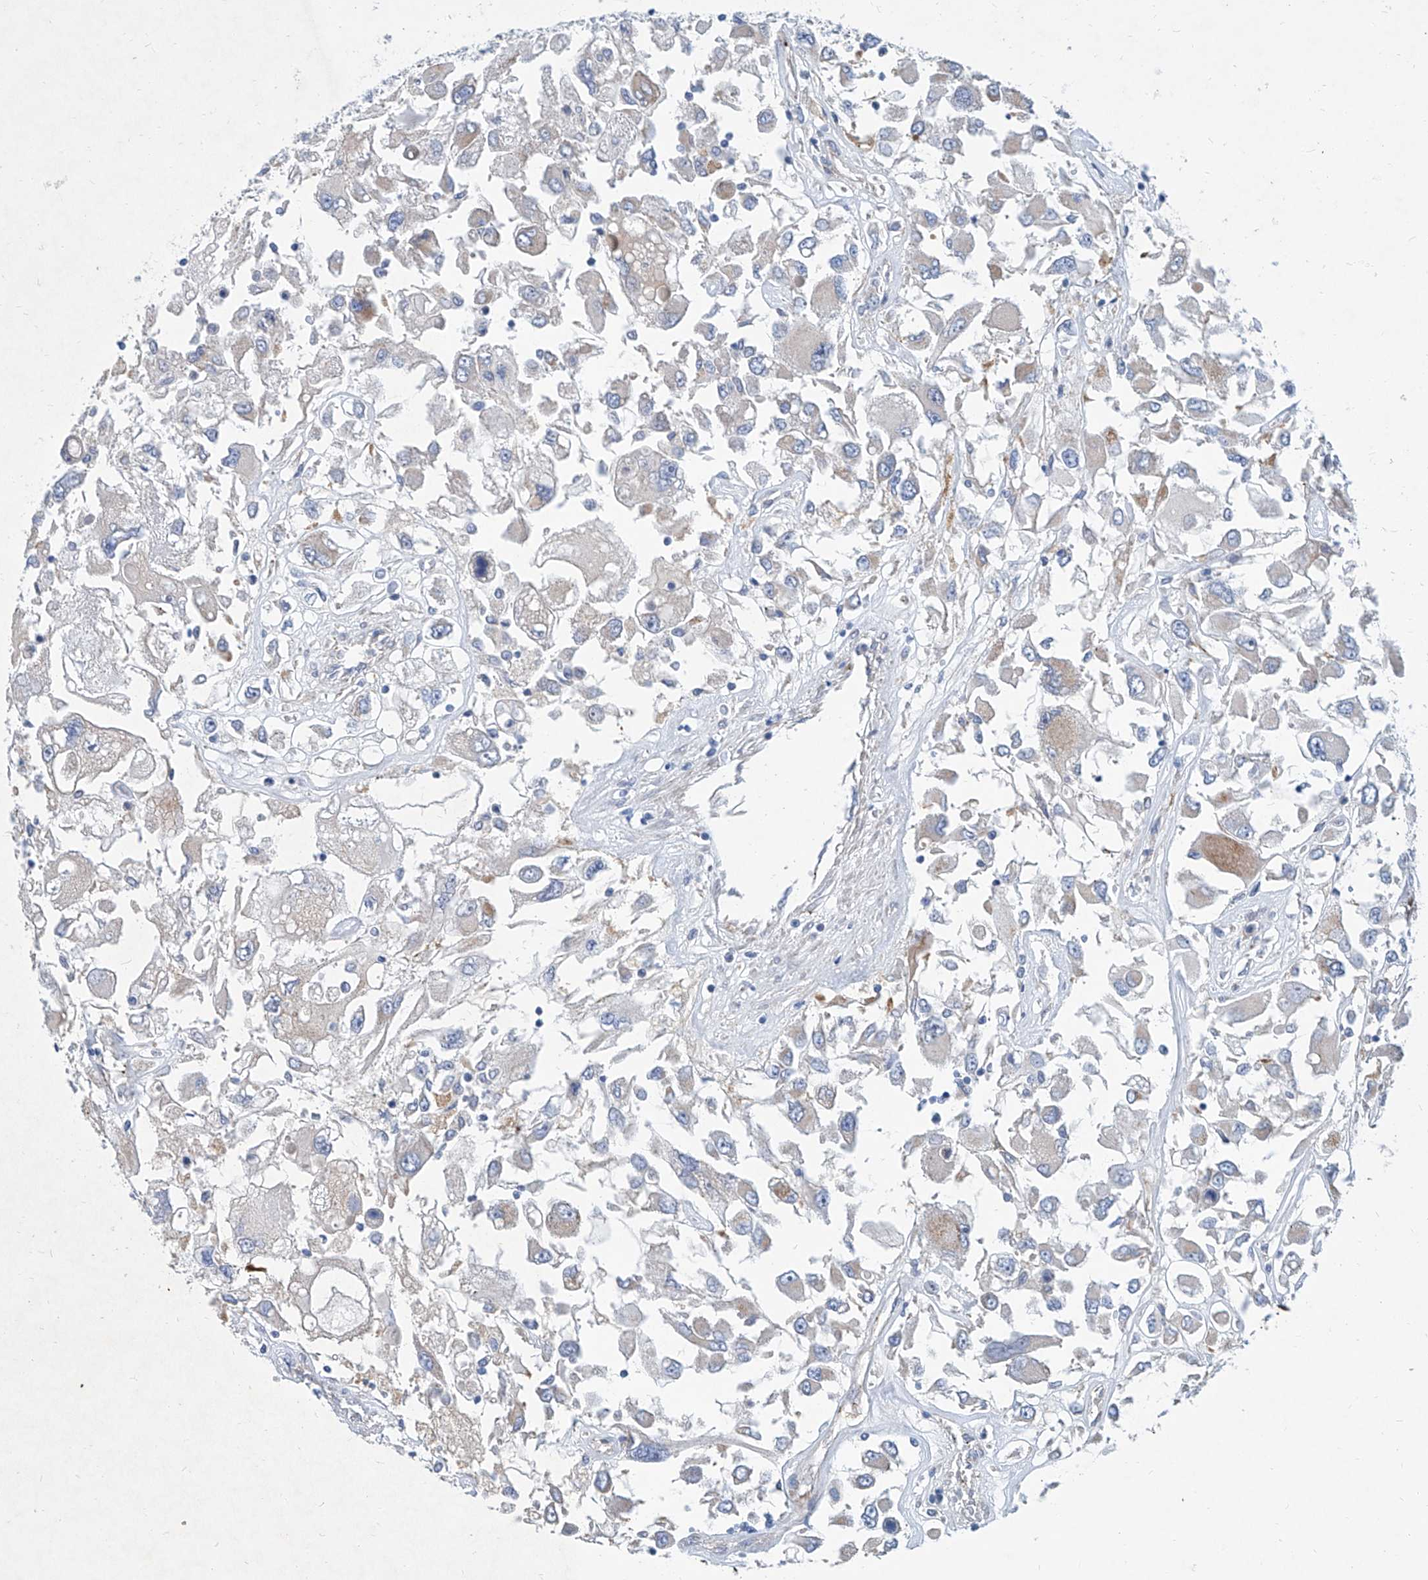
{"staining": {"intensity": "negative", "quantity": "none", "location": "none"}, "tissue": "renal cancer", "cell_type": "Tumor cells", "image_type": "cancer", "snomed": [{"axis": "morphology", "description": "Adenocarcinoma, NOS"}, {"axis": "topography", "description": "Kidney"}], "caption": "This is a micrograph of immunohistochemistry (IHC) staining of renal cancer (adenocarcinoma), which shows no expression in tumor cells. (DAB (3,3'-diaminobenzidine) immunohistochemistry, high magnification).", "gene": "FPR2", "patient": {"sex": "female", "age": 52}}